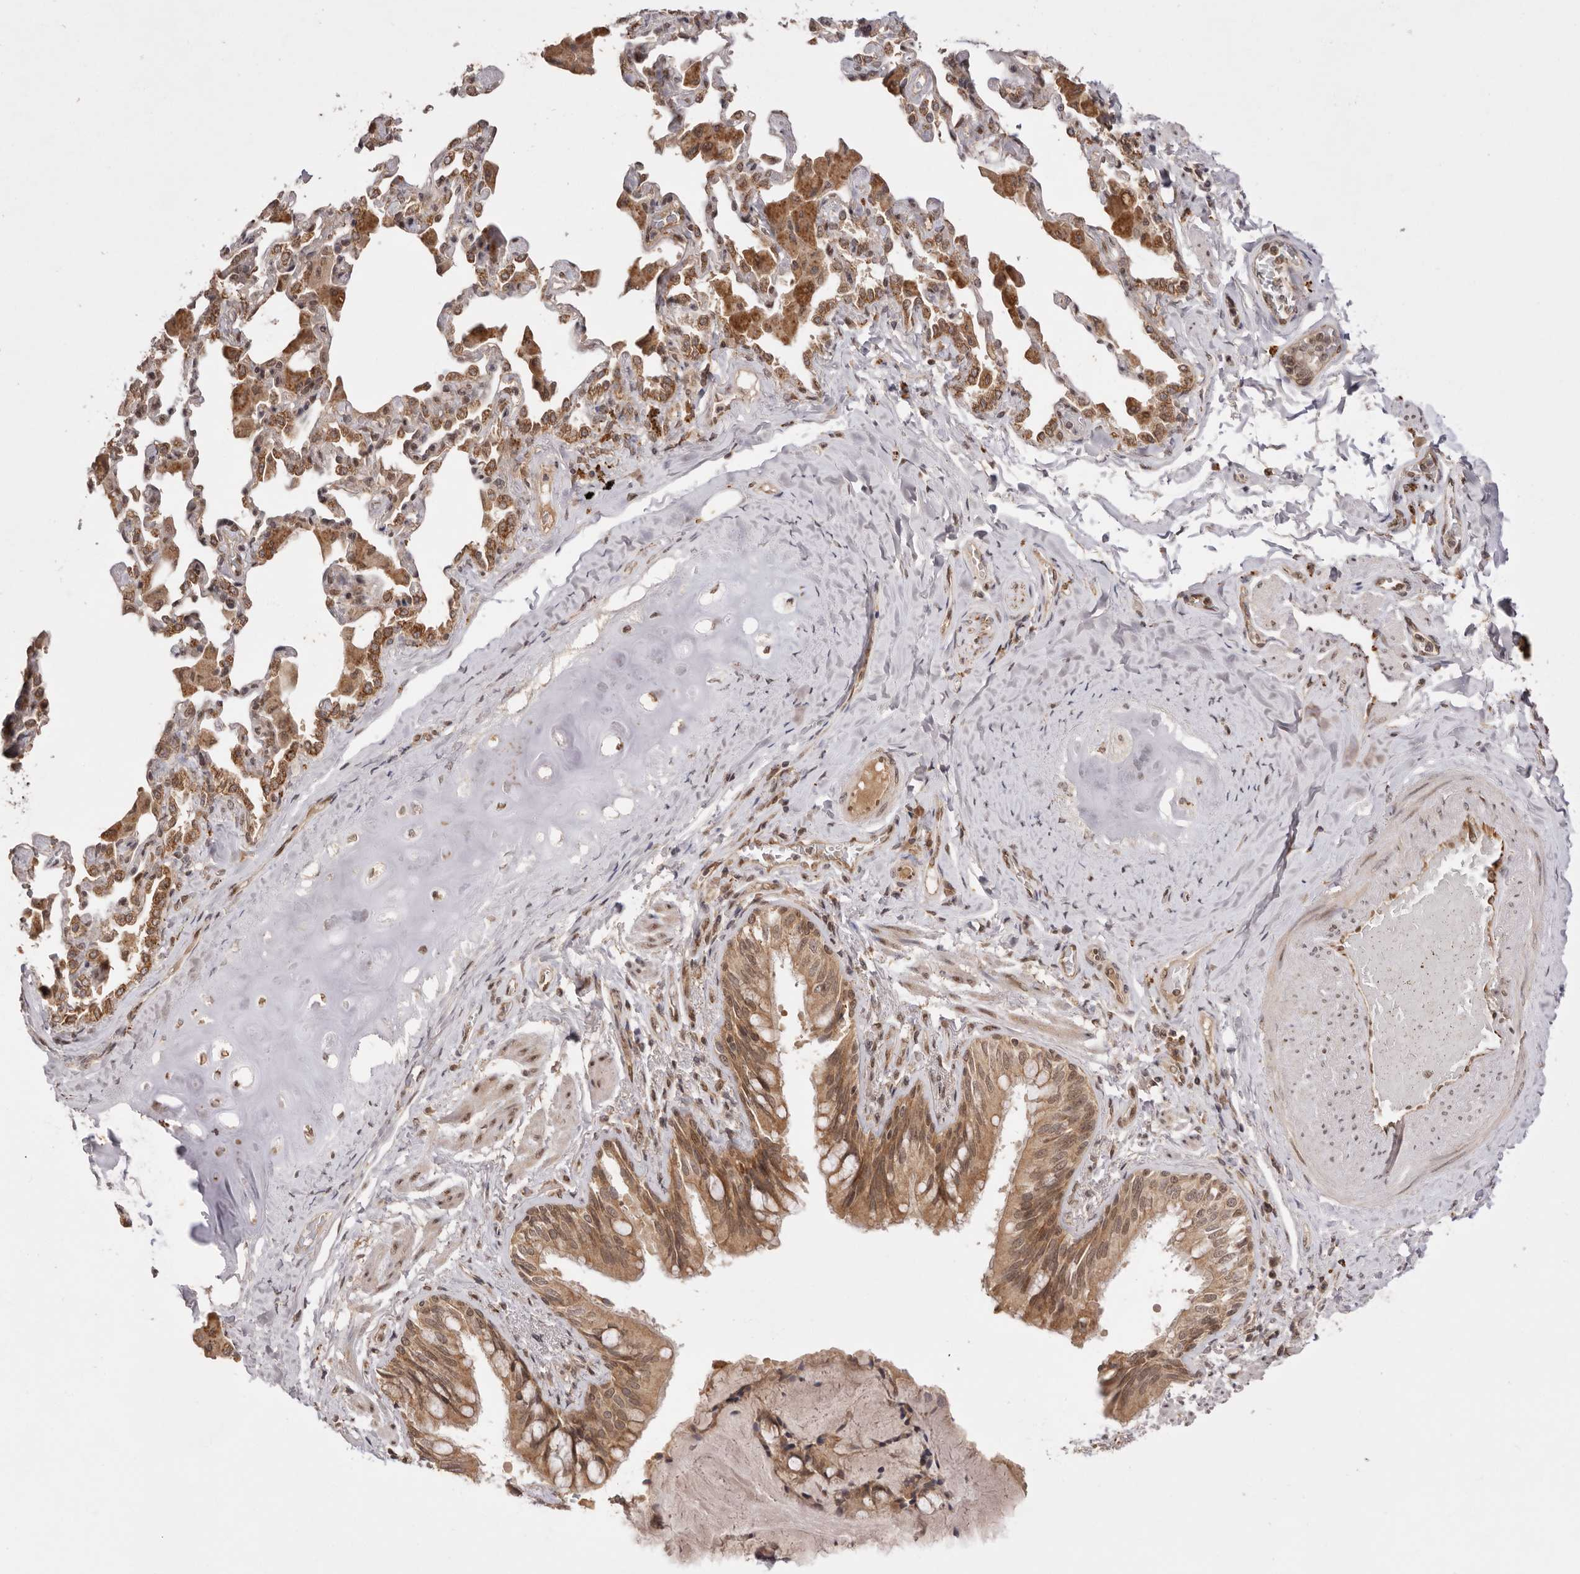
{"staining": {"intensity": "moderate", "quantity": ">75%", "location": "cytoplasmic/membranous,nuclear"}, "tissue": "bronchus", "cell_type": "Respiratory epithelial cells", "image_type": "normal", "snomed": [{"axis": "morphology", "description": "Normal tissue, NOS"}, {"axis": "morphology", "description": "Inflammation, NOS"}, {"axis": "topography", "description": "Lung"}], "caption": "DAB (3,3'-diaminobenzidine) immunohistochemical staining of normal human bronchus exhibits moderate cytoplasmic/membranous,nuclear protein staining in approximately >75% of respiratory epithelial cells. The staining is performed using DAB brown chromogen to label protein expression. The nuclei are counter-stained blue using hematoxylin.", "gene": "TARS2", "patient": {"sex": "female", "age": 46}}